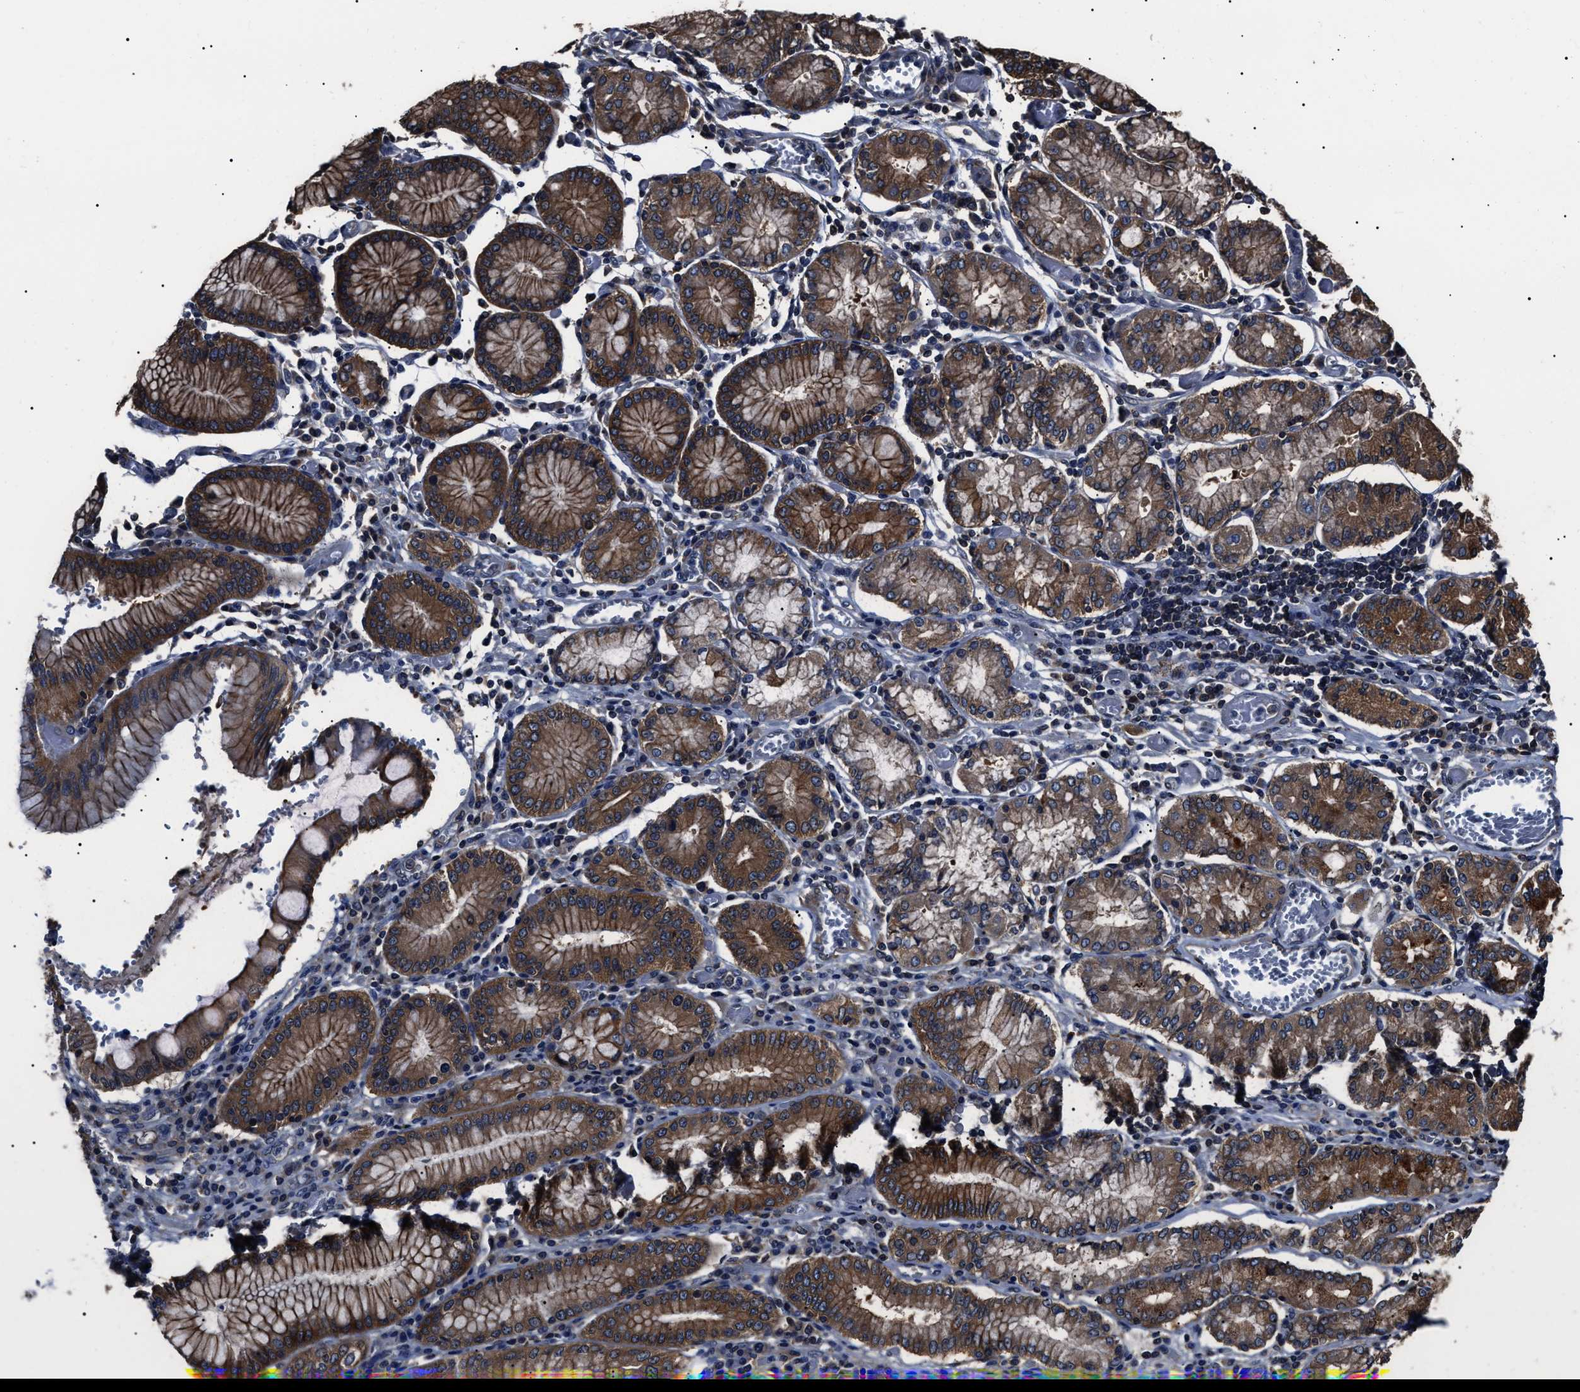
{"staining": {"intensity": "moderate", "quantity": ">75%", "location": "cytoplasmic/membranous"}, "tissue": "stomach cancer", "cell_type": "Tumor cells", "image_type": "cancer", "snomed": [{"axis": "morphology", "description": "Adenocarcinoma, NOS"}, {"axis": "topography", "description": "Stomach"}], "caption": "Moderate cytoplasmic/membranous protein positivity is identified in about >75% of tumor cells in stomach adenocarcinoma.", "gene": "CCT8", "patient": {"sex": "female", "age": 73}}